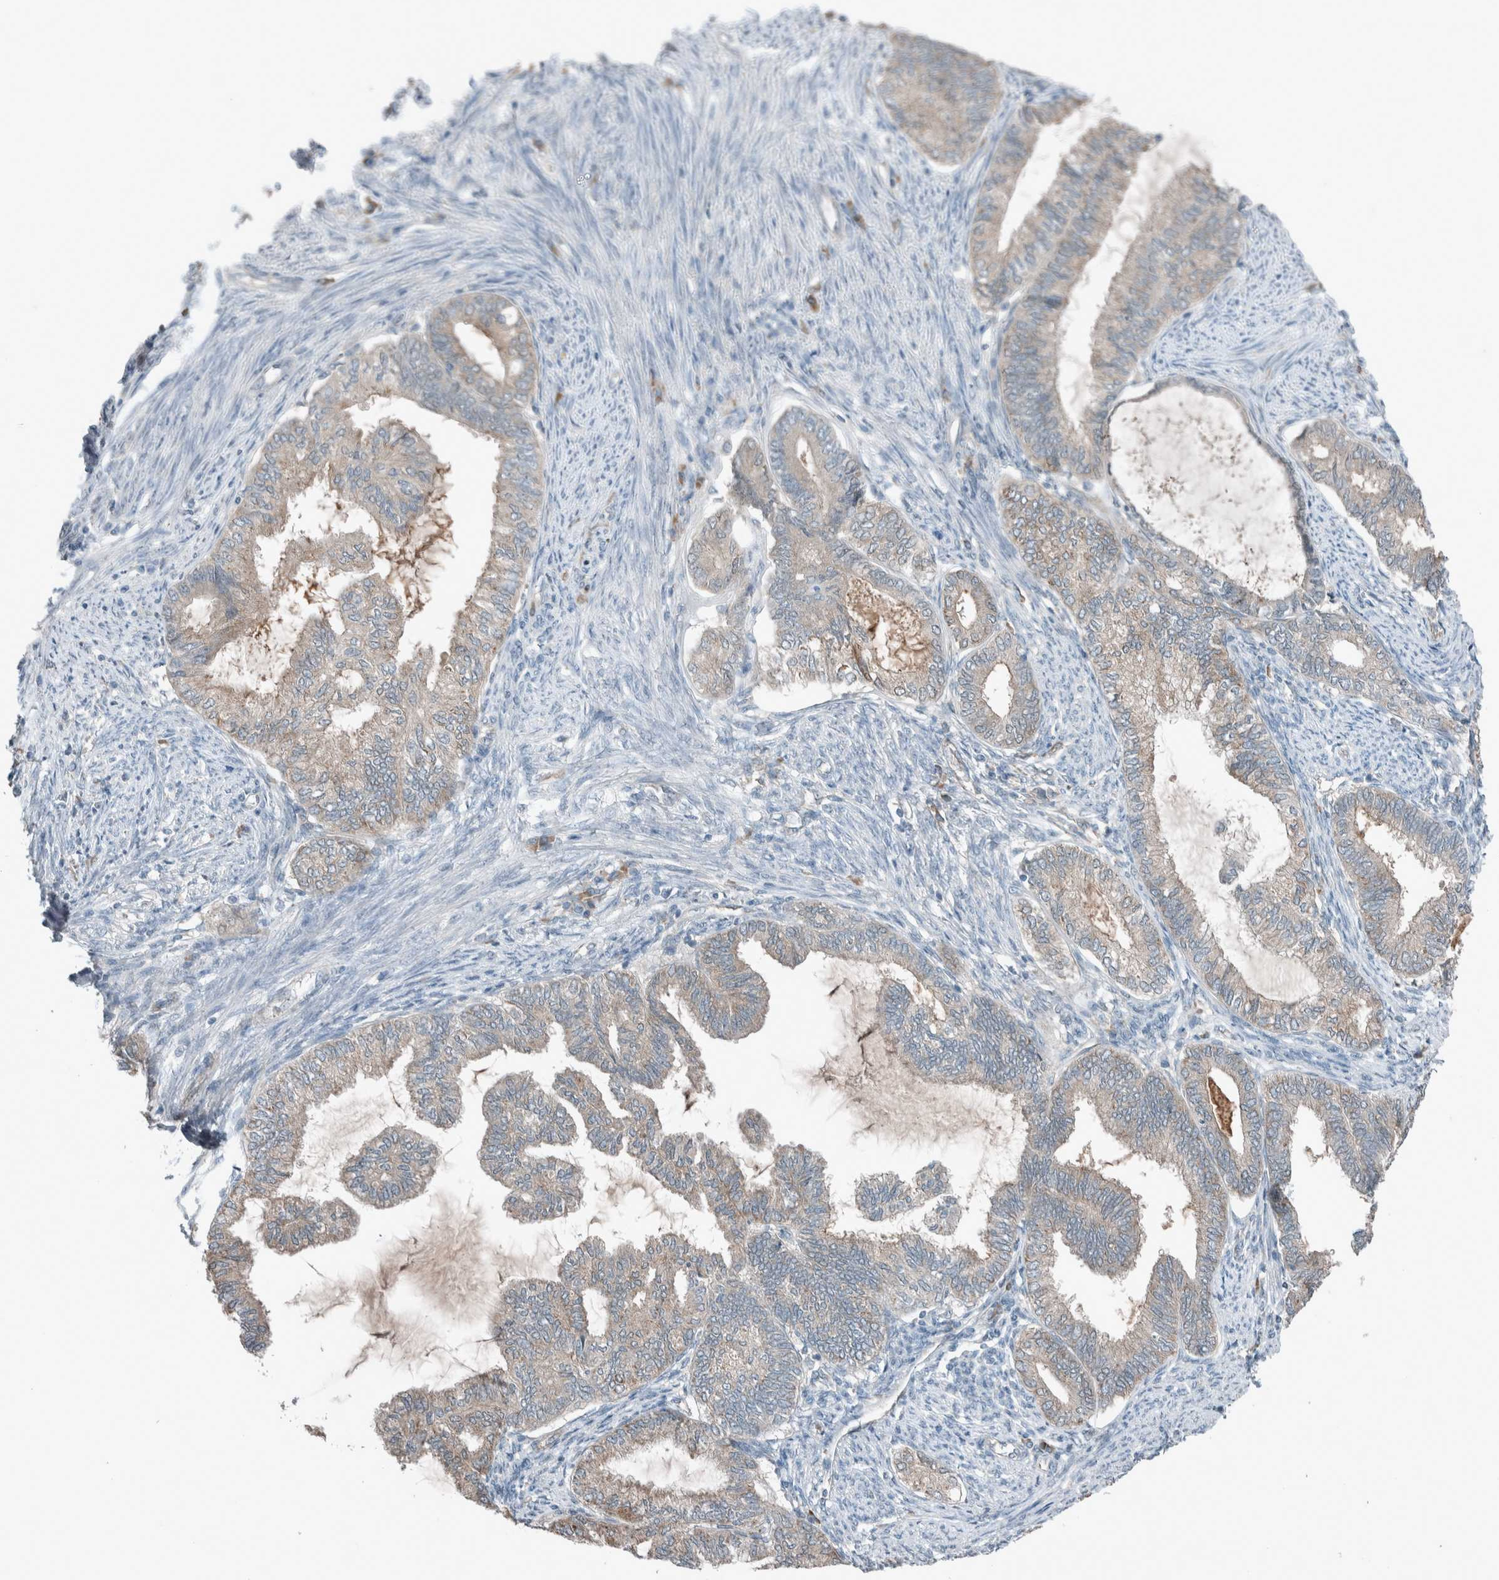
{"staining": {"intensity": "weak", "quantity": "<25%", "location": "cytoplasmic/membranous"}, "tissue": "endometrial cancer", "cell_type": "Tumor cells", "image_type": "cancer", "snomed": [{"axis": "morphology", "description": "Adenocarcinoma, NOS"}, {"axis": "topography", "description": "Endometrium"}], "caption": "An immunohistochemistry (IHC) image of endometrial cancer is shown. There is no staining in tumor cells of endometrial cancer.", "gene": "RALGDS", "patient": {"sex": "female", "age": 86}}